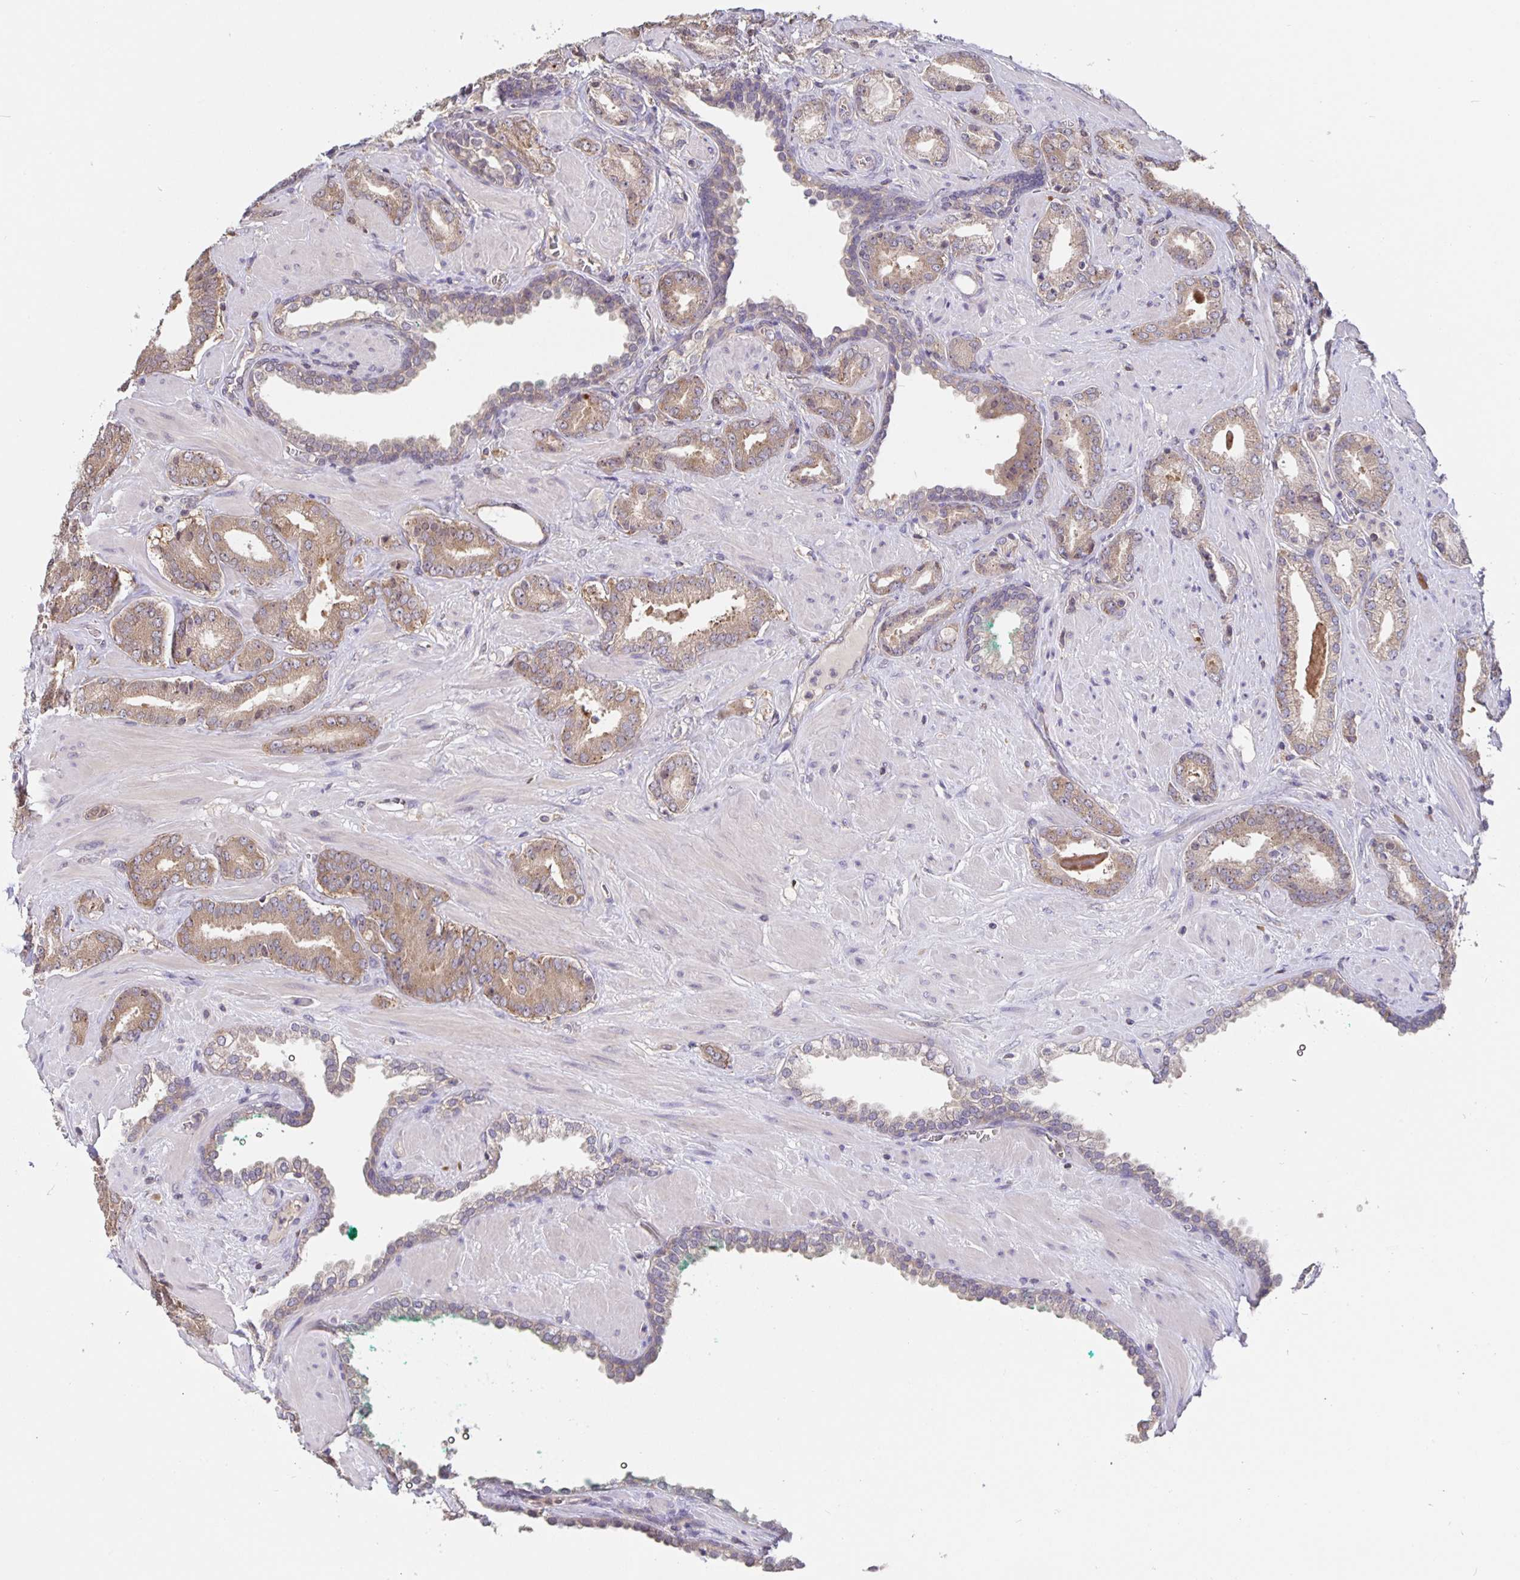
{"staining": {"intensity": "moderate", "quantity": ">75%", "location": "cytoplasmic/membranous"}, "tissue": "prostate cancer", "cell_type": "Tumor cells", "image_type": "cancer", "snomed": [{"axis": "morphology", "description": "Adenocarcinoma, High grade"}, {"axis": "topography", "description": "Prostate"}], "caption": "This histopathology image reveals immunohistochemistry staining of human prostate cancer, with medium moderate cytoplasmic/membranous staining in about >75% of tumor cells.", "gene": "FEM1C", "patient": {"sex": "male", "age": 56}}